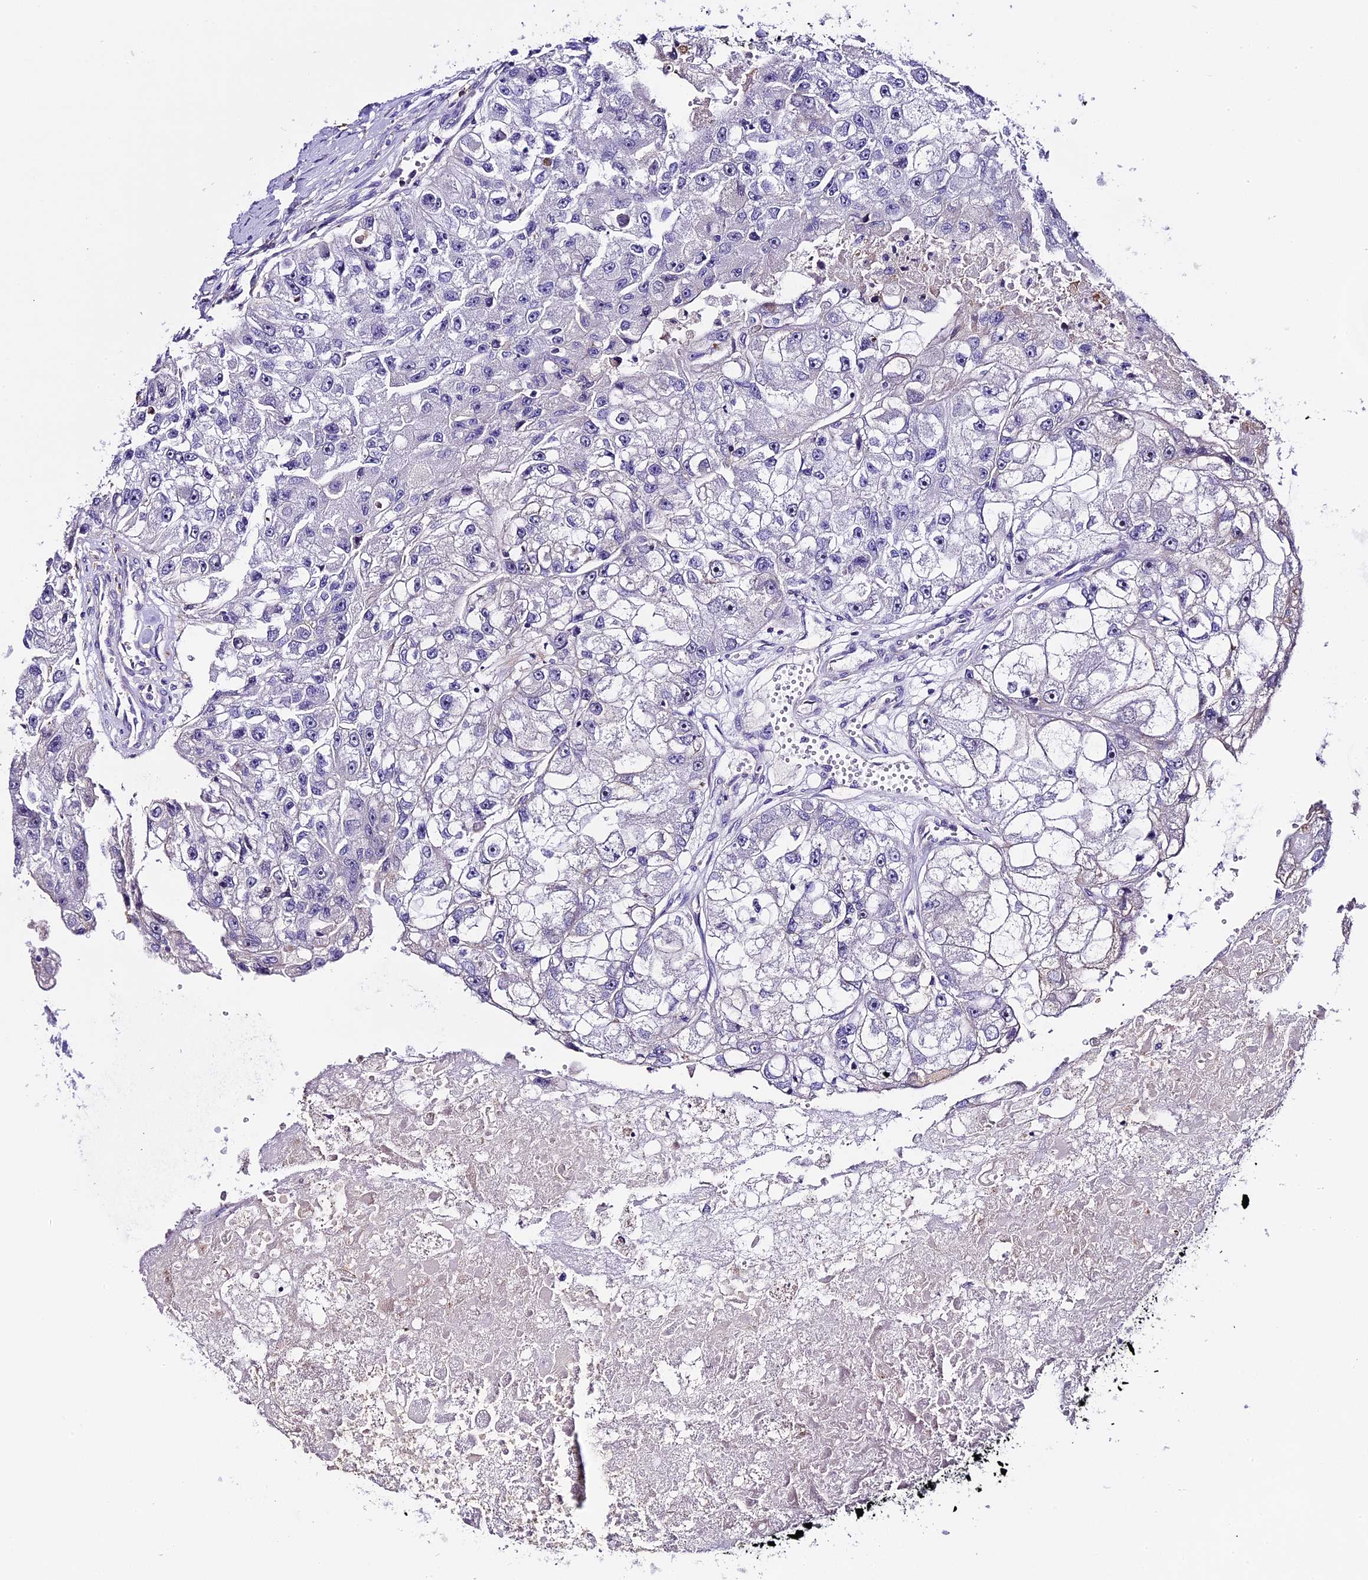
{"staining": {"intensity": "negative", "quantity": "none", "location": "none"}, "tissue": "renal cancer", "cell_type": "Tumor cells", "image_type": "cancer", "snomed": [{"axis": "morphology", "description": "Adenocarcinoma, NOS"}, {"axis": "topography", "description": "Kidney"}], "caption": "Immunohistochemistry (IHC) image of renal cancer stained for a protein (brown), which reveals no positivity in tumor cells.", "gene": "NOD2", "patient": {"sex": "male", "age": 63}}